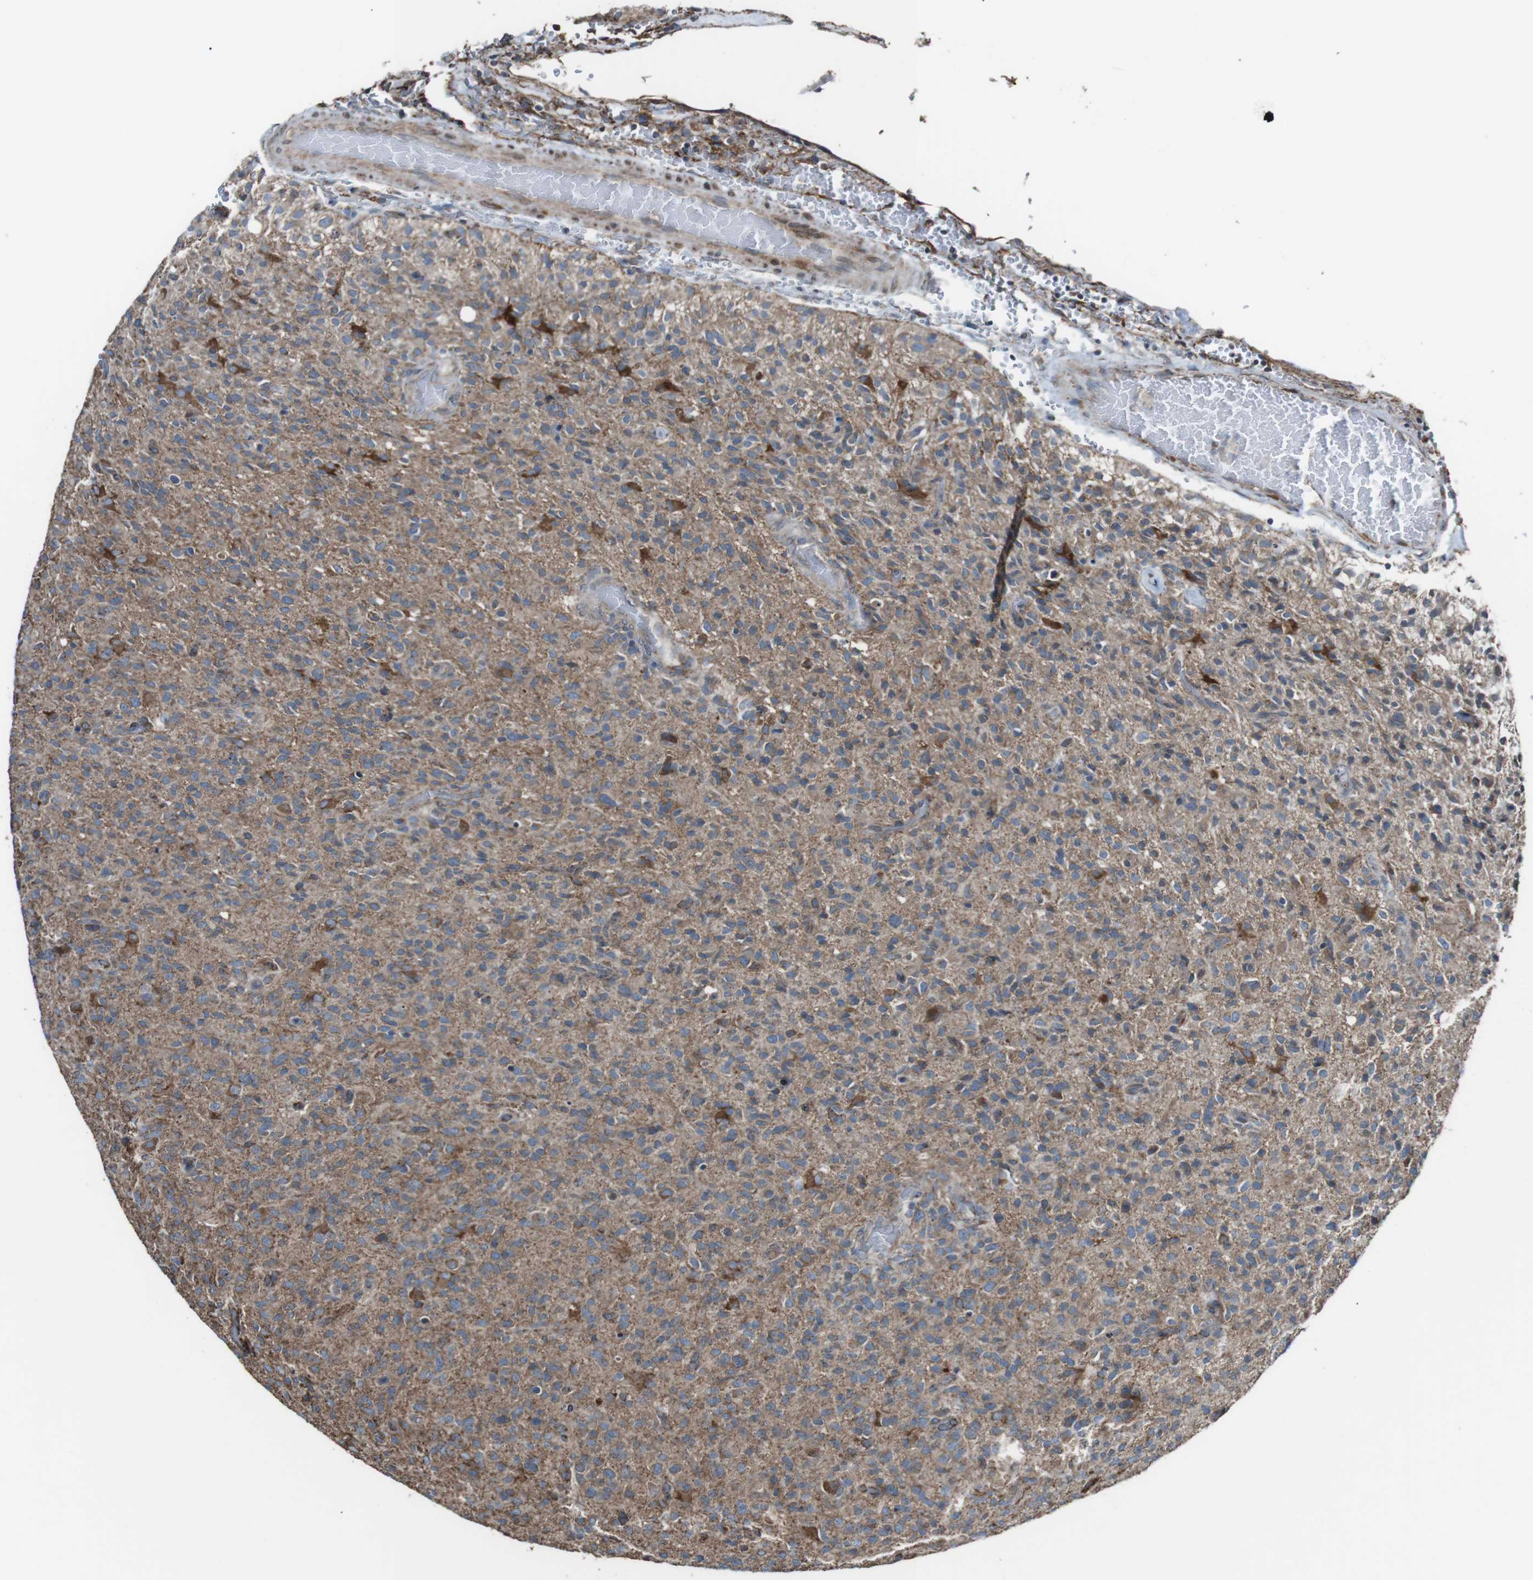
{"staining": {"intensity": "moderate", "quantity": ">75%", "location": "cytoplasmic/membranous"}, "tissue": "glioma", "cell_type": "Tumor cells", "image_type": "cancer", "snomed": [{"axis": "morphology", "description": "Glioma, malignant, High grade"}, {"axis": "topography", "description": "Brain"}], "caption": "A high-resolution micrograph shows IHC staining of malignant glioma (high-grade), which reveals moderate cytoplasmic/membranous expression in about >75% of tumor cells. The staining was performed using DAB (3,3'-diaminobenzidine), with brown indicating positive protein expression. Nuclei are stained blue with hematoxylin.", "gene": "CISD2", "patient": {"sex": "male", "age": 71}}